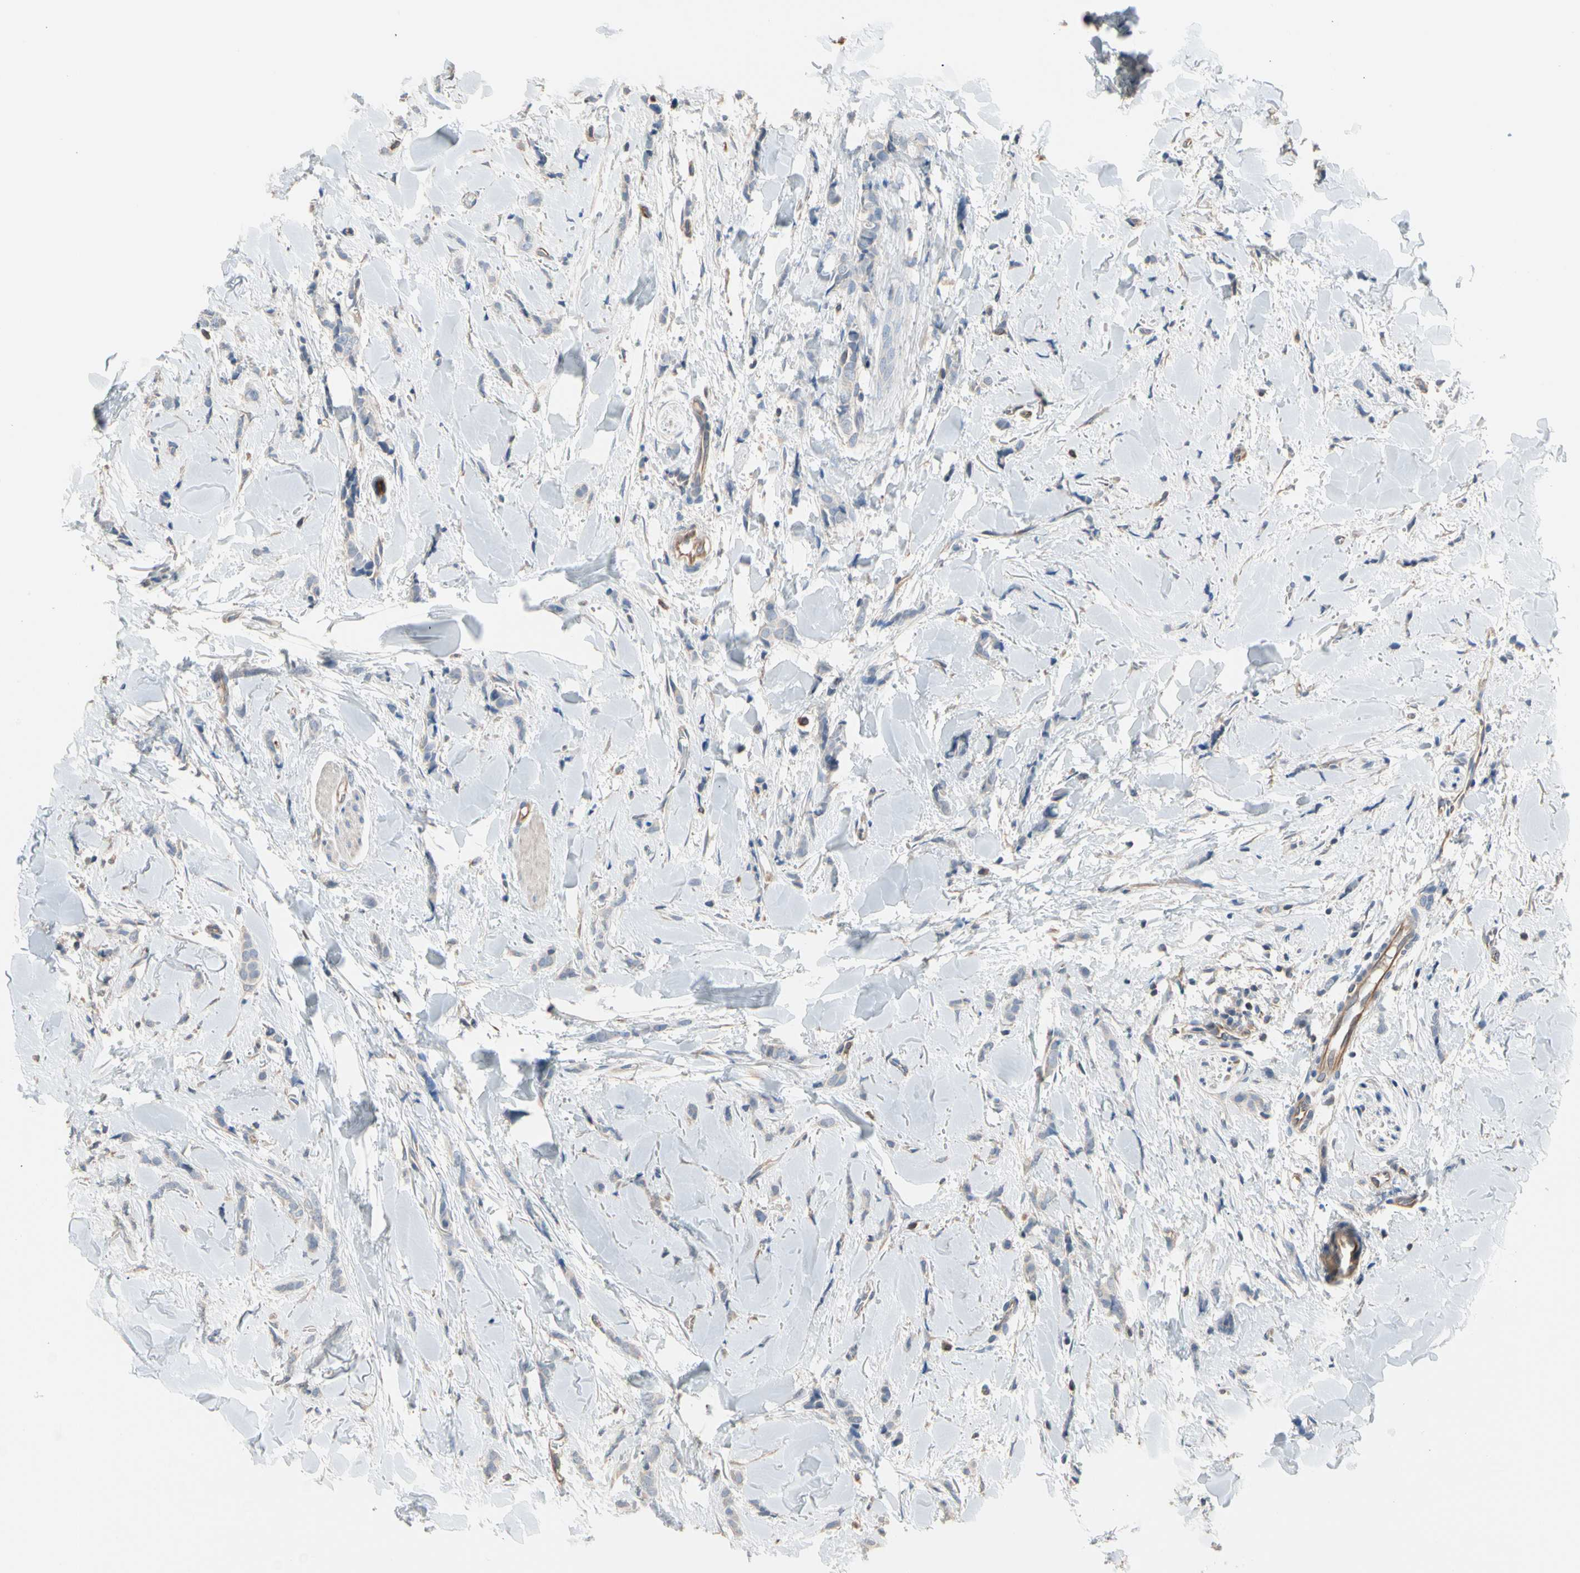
{"staining": {"intensity": "negative", "quantity": "none", "location": "none"}, "tissue": "breast cancer", "cell_type": "Tumor cells", "image_type": "cancer", "snomed": [{"axis": "morphology", "description": "Lobular carcinoma"}, {"axis": "topography", "description": "Skin"}, {"axis": "topography", "description": "Breast"}], "caption": "The image exhibits no staining of tumor cells in breast cancer (lobular carcinoma).", "gene": "BBOX1", "patient": {"sex": "female", "age": 46}}